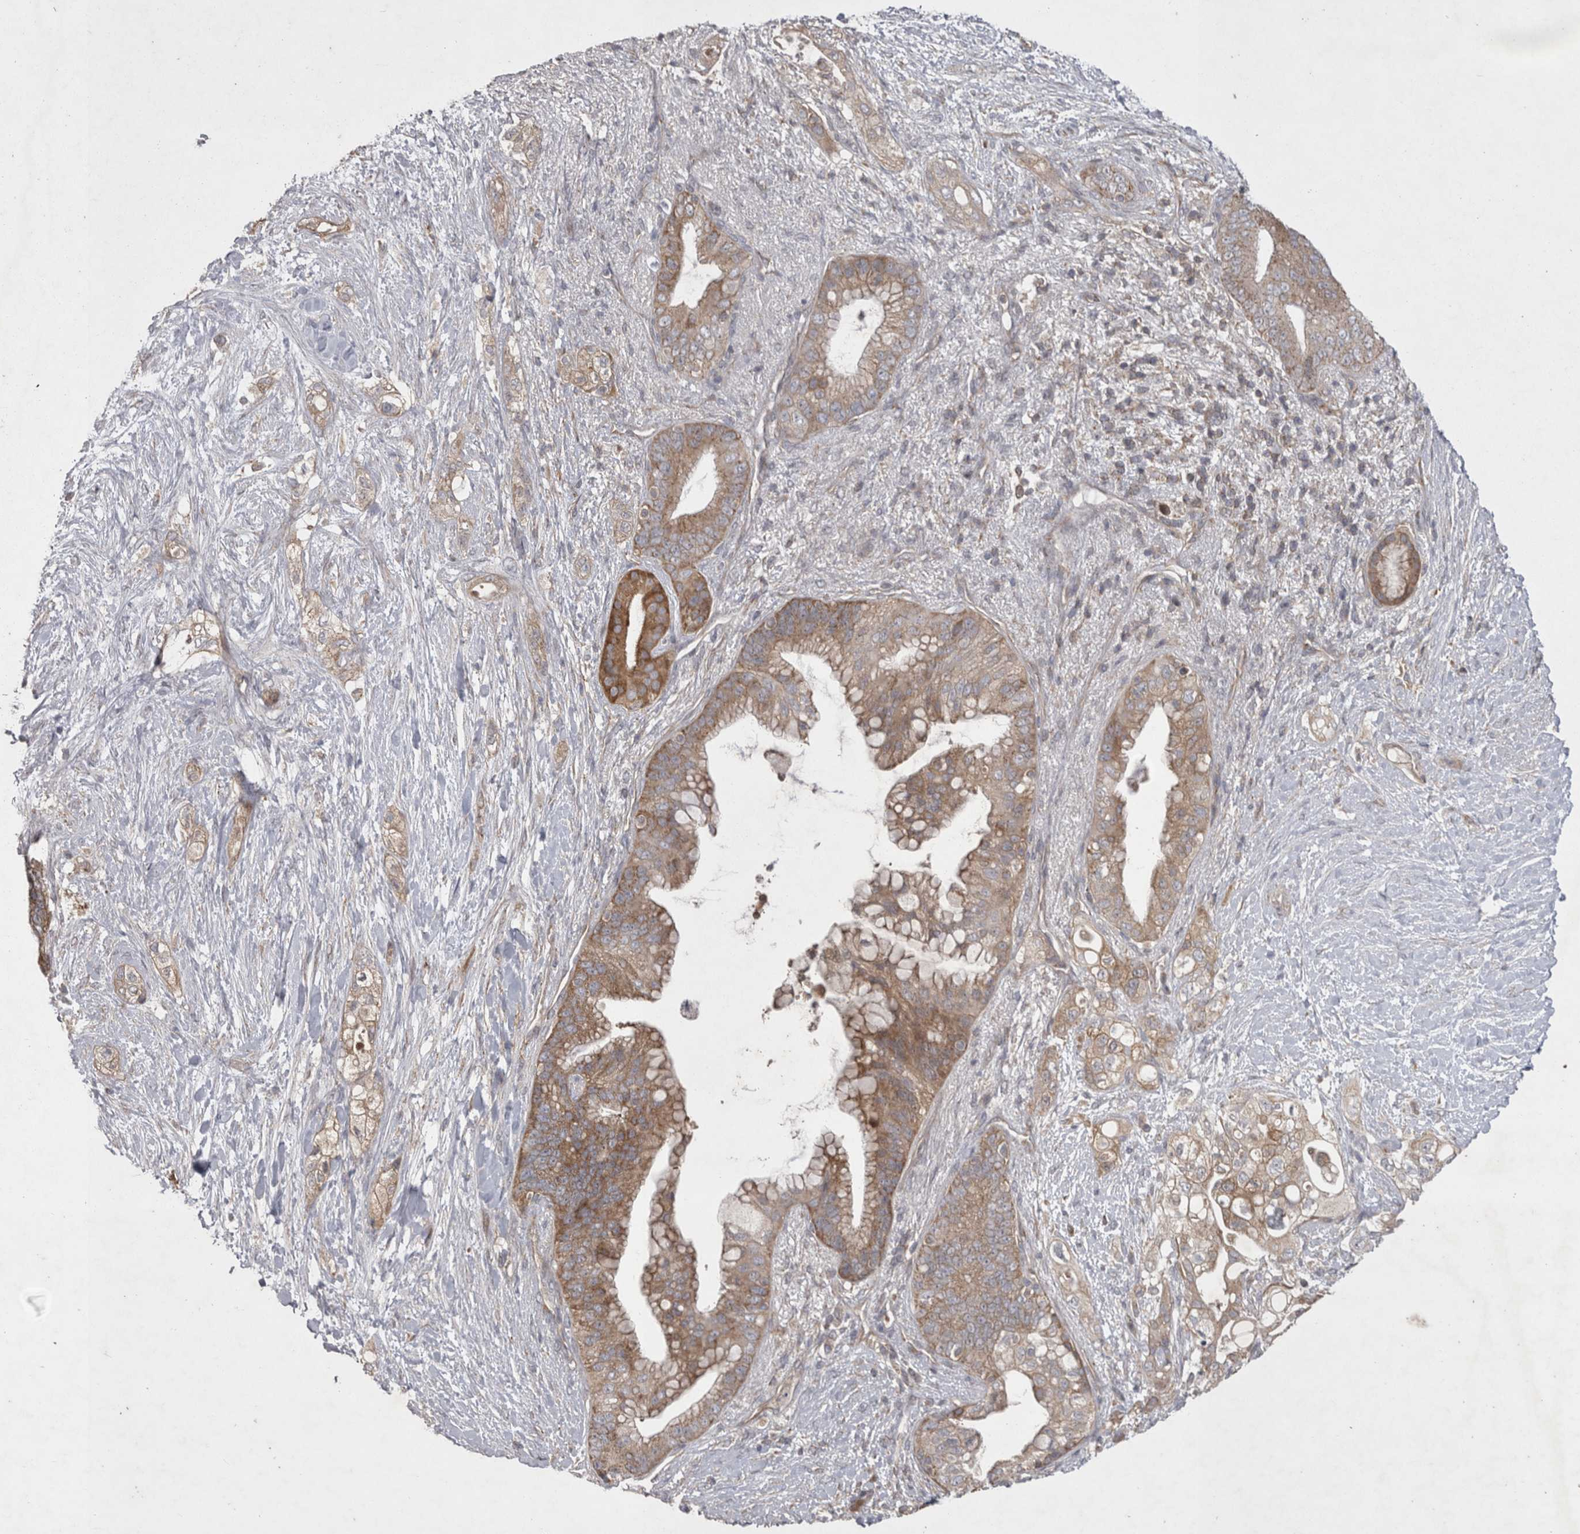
{"staining": {"intensity": "moderate", "quantity": ">75%", "location": "cytoplasmic/membranous"}, "tissue": "pancreatic cancer", "cell_type": "Tumor cells", "image_type": "cancer", "snomed": [{"axis": "morphology", "description": "Adenocarcinoma, NOS"}, {"axis": "topography", "description": "Pancreas"}], "caption": "Immunohistochemistry (IHC) of human adenocarcinoma (pancreatic) demonstrates medium levels of moderate cytoplasmic/membranous staining in approximately >75% of tumor cells.", "gene": "TSPOAP1", "patient": {"sex": "male", "age": 53}}